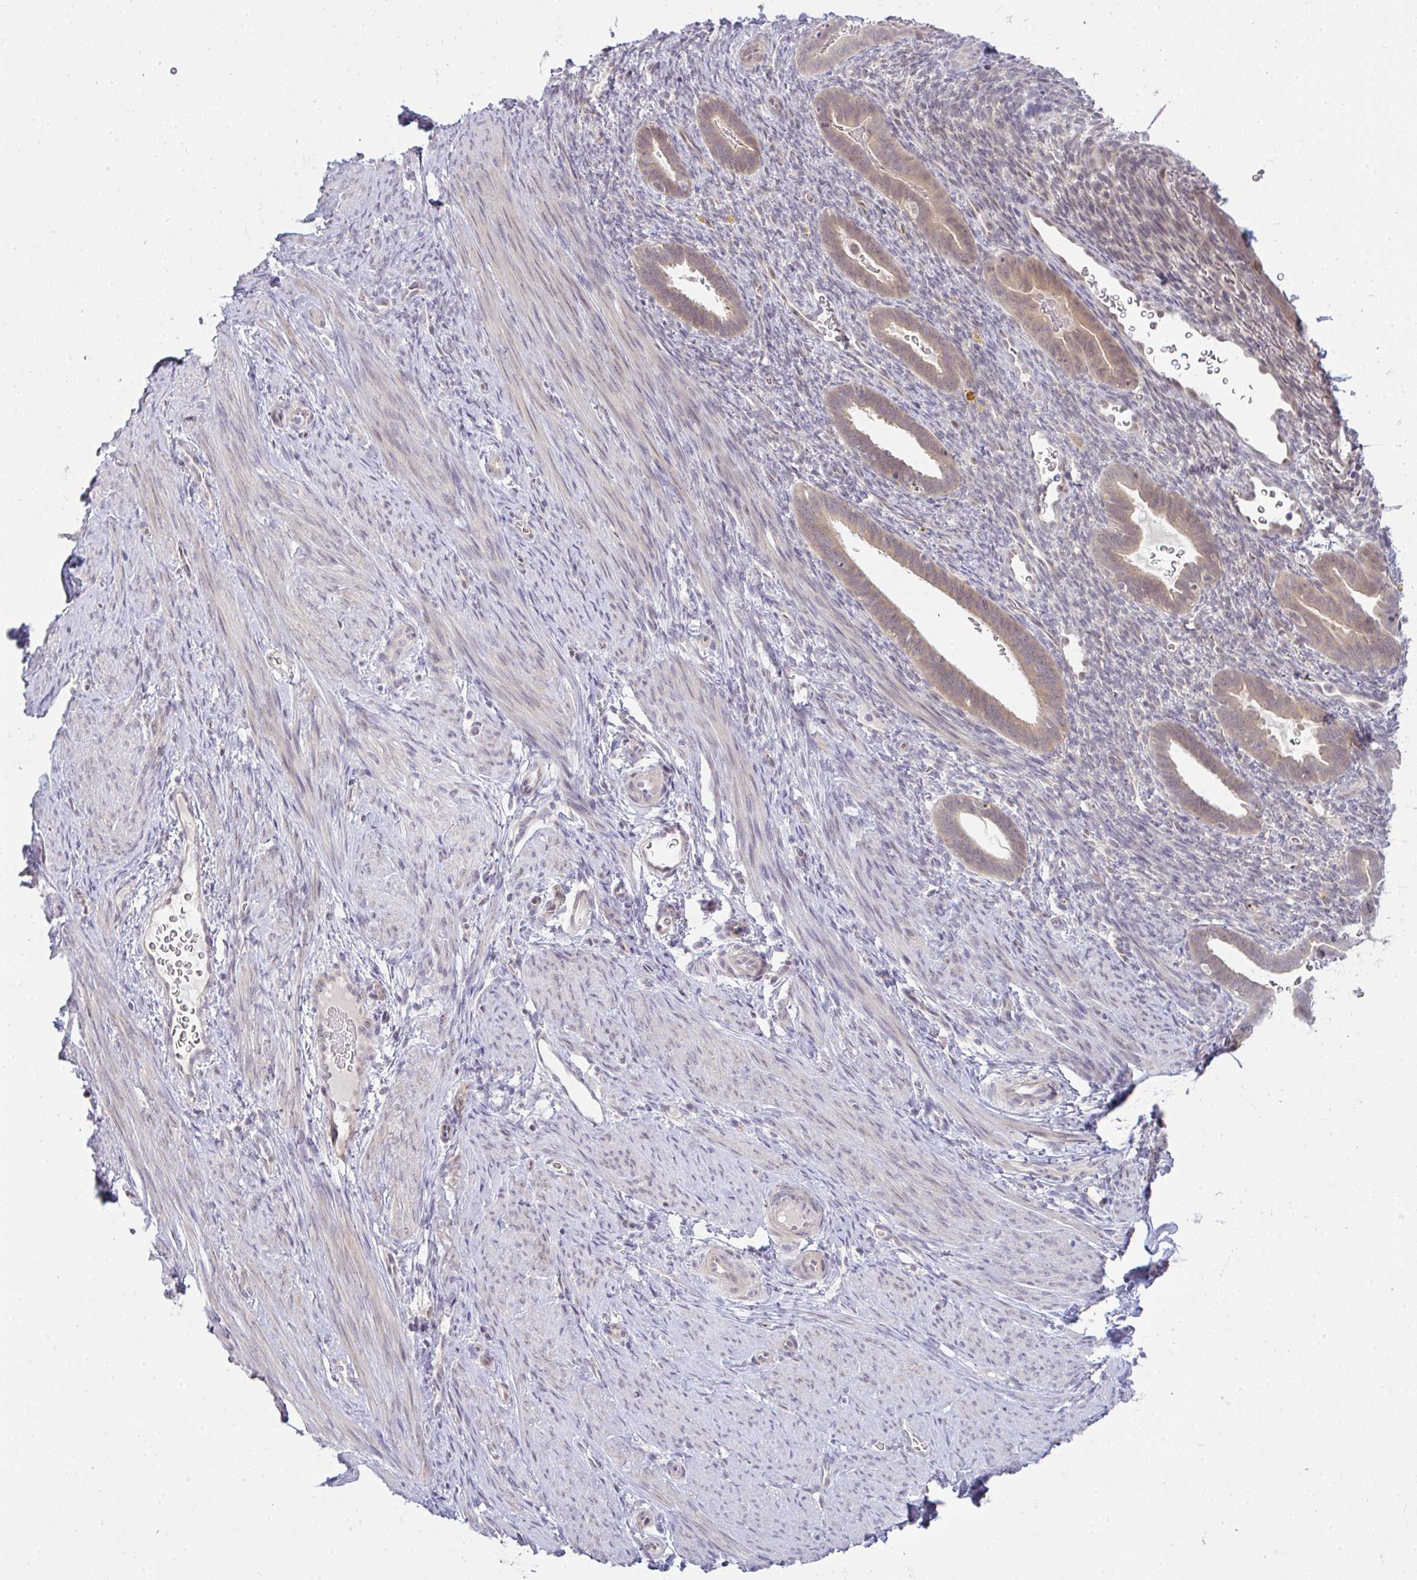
{"staining": {"intensity": "negative", "quantity": "none", "location": "none"}, "tissue": "endometrium", "cell_type": "Cells in endometrial stroma", "image_type": "normal", "snomed": [{"axis": "morphology", "description": "Normal tissue, NOS"}, {"axis": "topography", "description": "Endometrium"}], "caption": "IHC image of normal human endometrium stained for a protein (brown), which exhibits no staining in cells in endometrial stroma.", "gene": "CSE1L", "patient": {"sex": "female", "age": 34}}